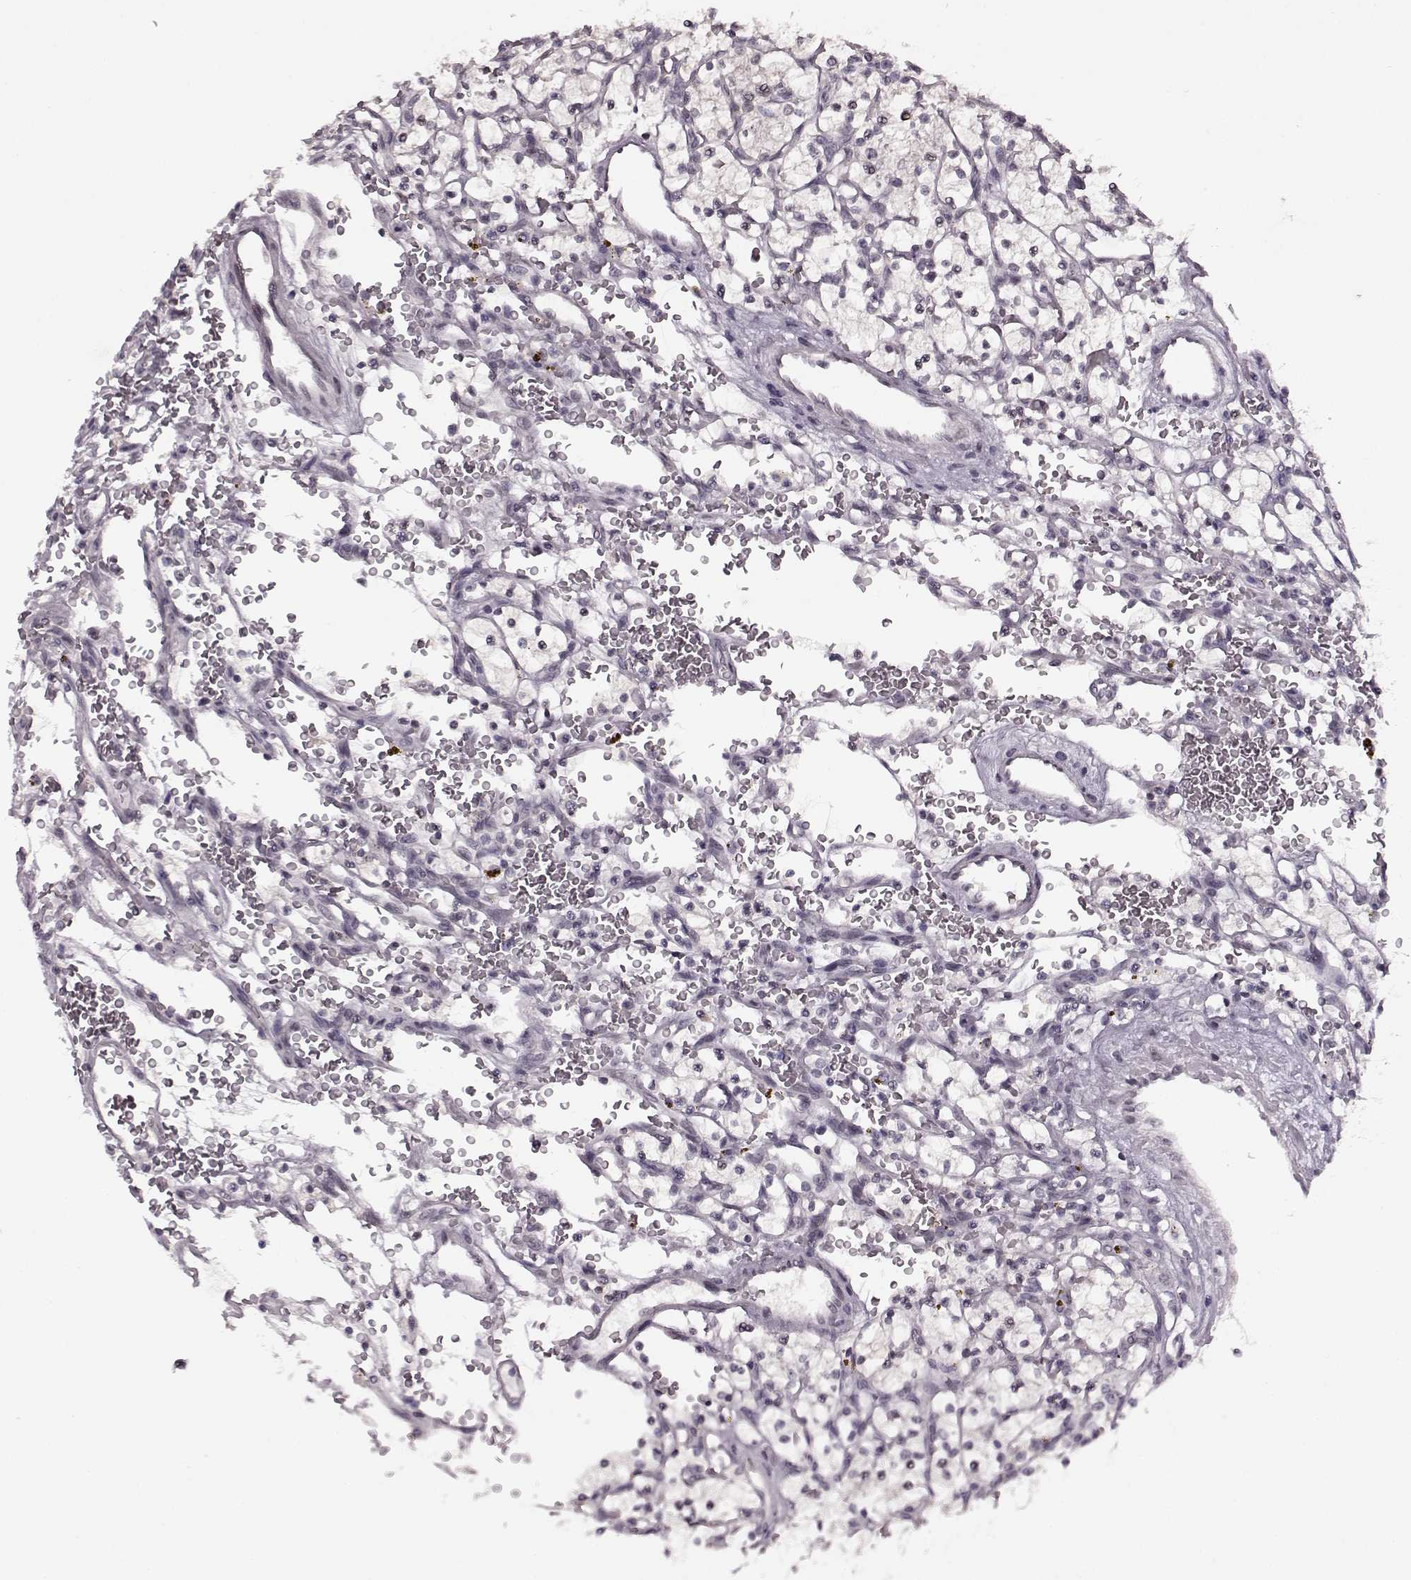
{"staining": {"intensity": "negative", "quantity": "none", "location": "none"}, "tissue": "renal cancer", "cell_type": "Tumor cells", "image_type": "cancer", "snomed": [{"axis": "morphology", "description": "Adenocarcinoma, NOS"}, {"axis": "topography", "description": "Kidney"}], "caption": "Immunohistochemistry (IHC) of adenocarcinoma (renal) reveals no staining in tumor cells.", "gene": "STX1B", "patient": {"sex": "female", "age": 64}}